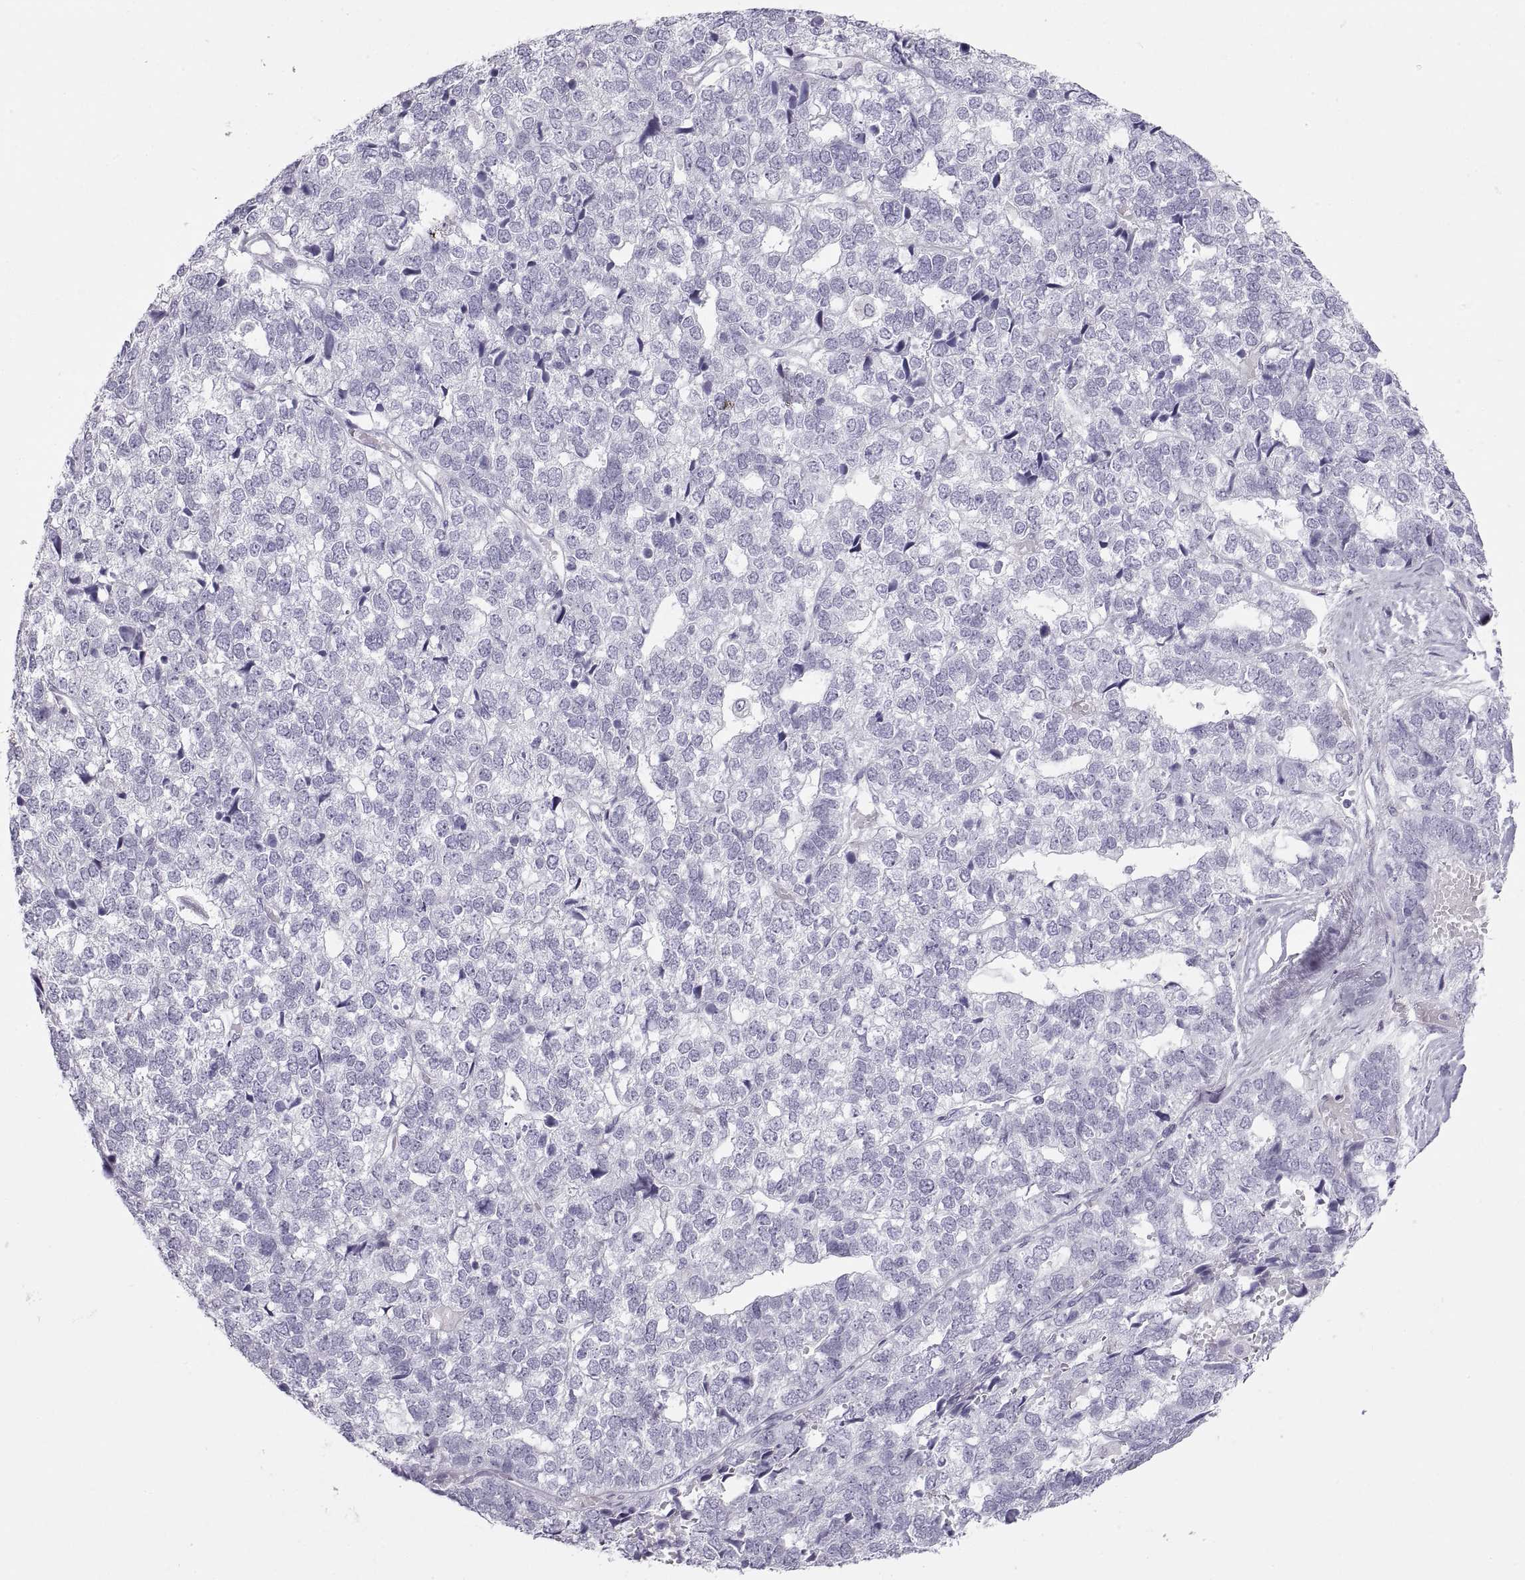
{"staining": {"intensity": "negative", "quantity": "none", "location": "none"}, "tissue": "stomach cancer", "cell_type": "Tumor cells", "image_type": "cancer", "snomed": [{"axis": "morphology", "description": "Adenocarcinoma, NOS"}, {"axis": "topography", "description": "Stomach"}], "caption": "Tumor cells show no significant expression in adenocarcinoma (stomach).", "gene": "SEMG1", "patient": {"sex": "male", "age": 69}}